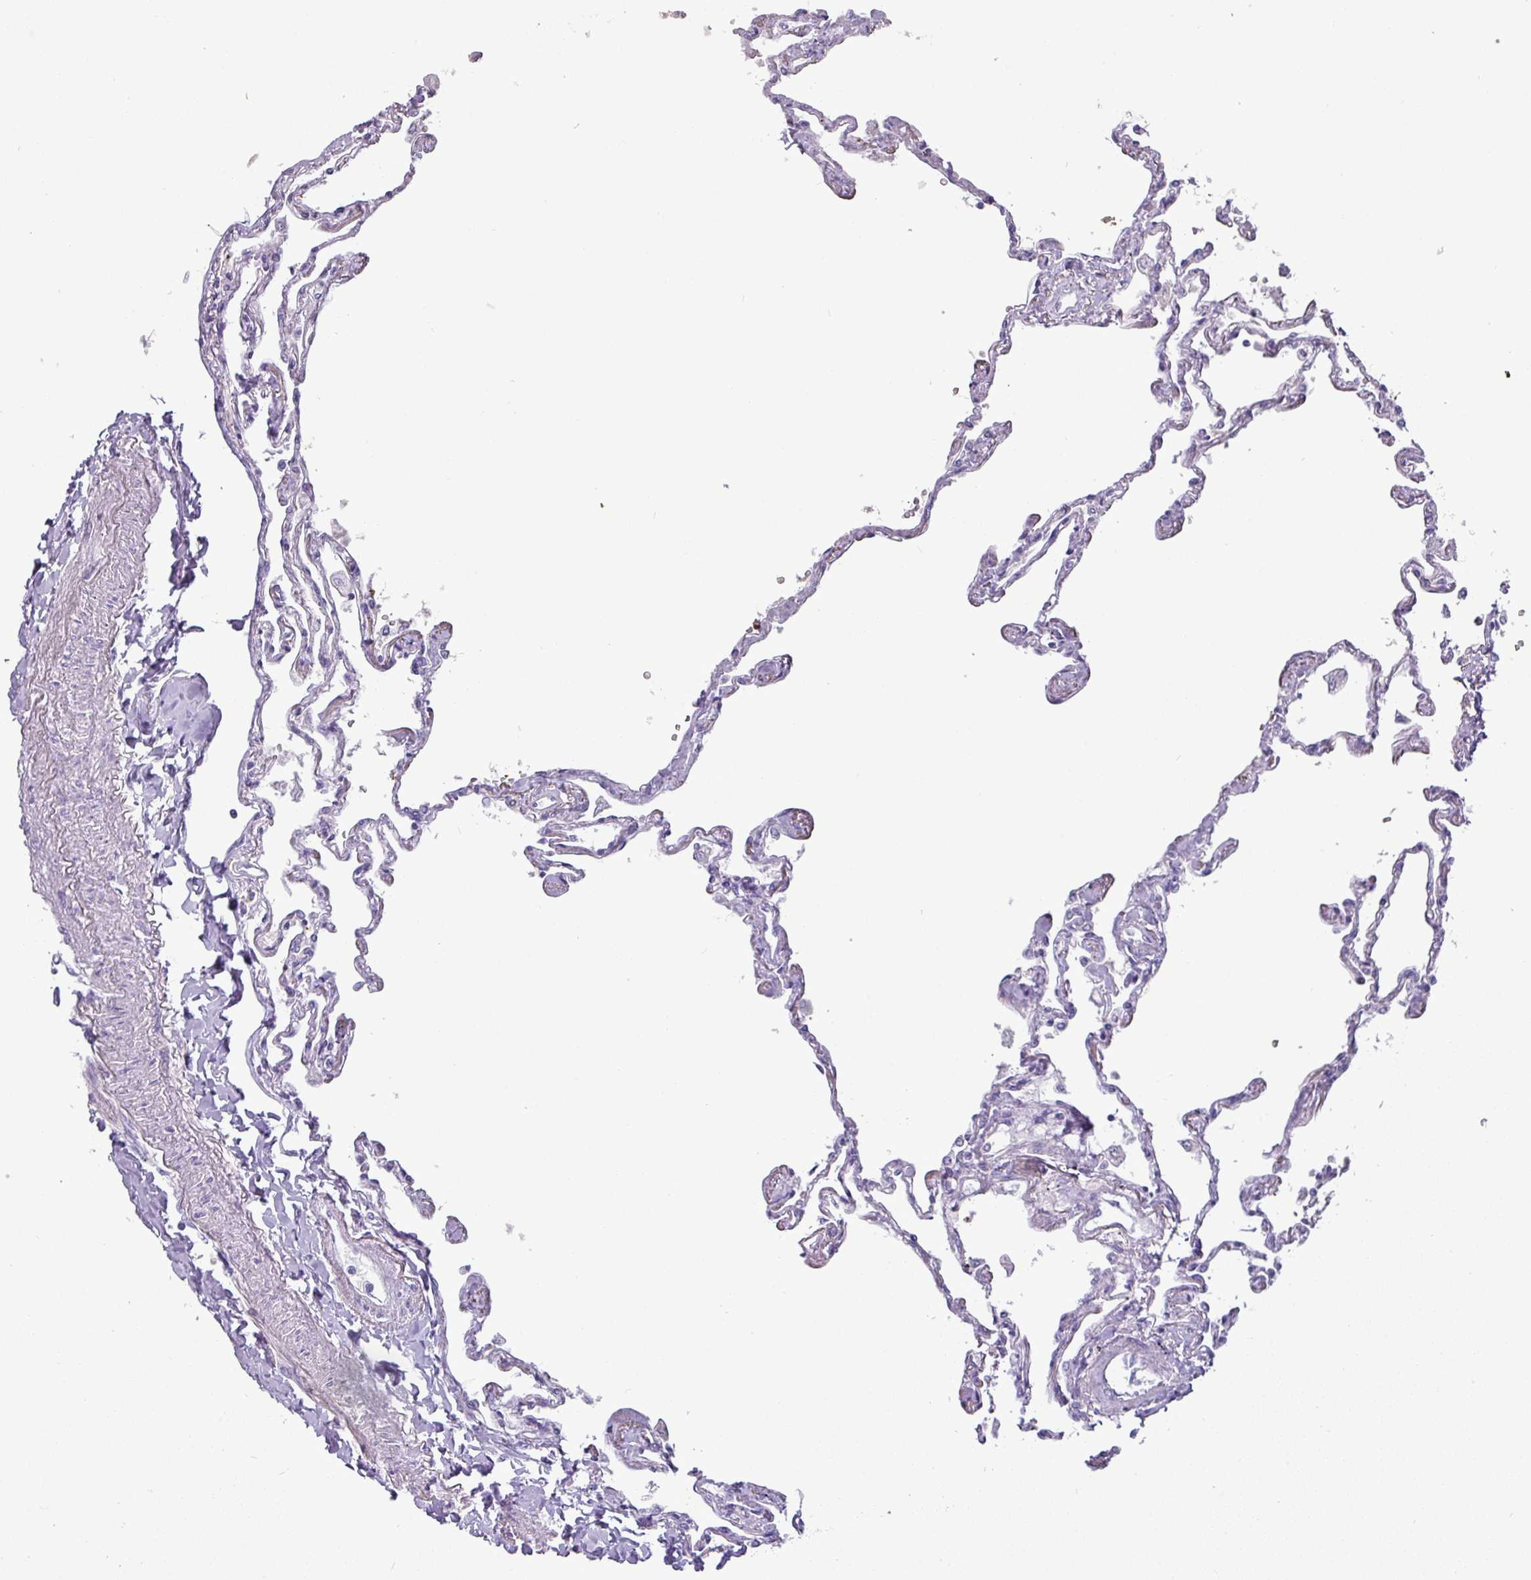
{"staining": {"intensity": "negative", "quantity": "none", "location": "none"}, "tissue": "lung", "cell_type": "Alveolar cells", "image_type": "normal", "snomed": [{"axis": "morphology", "description": "Normal tissue, NOS"}, {"axis": "topography", "description": "Lung"}], "caption": "High power microscopy histopathology image of an immunohistochemistry image of unremarkable lung, revealing no significant expression in alveolar cells.", "gene": "GSTA1", "patient": {"sex": "female", "age": 67}}